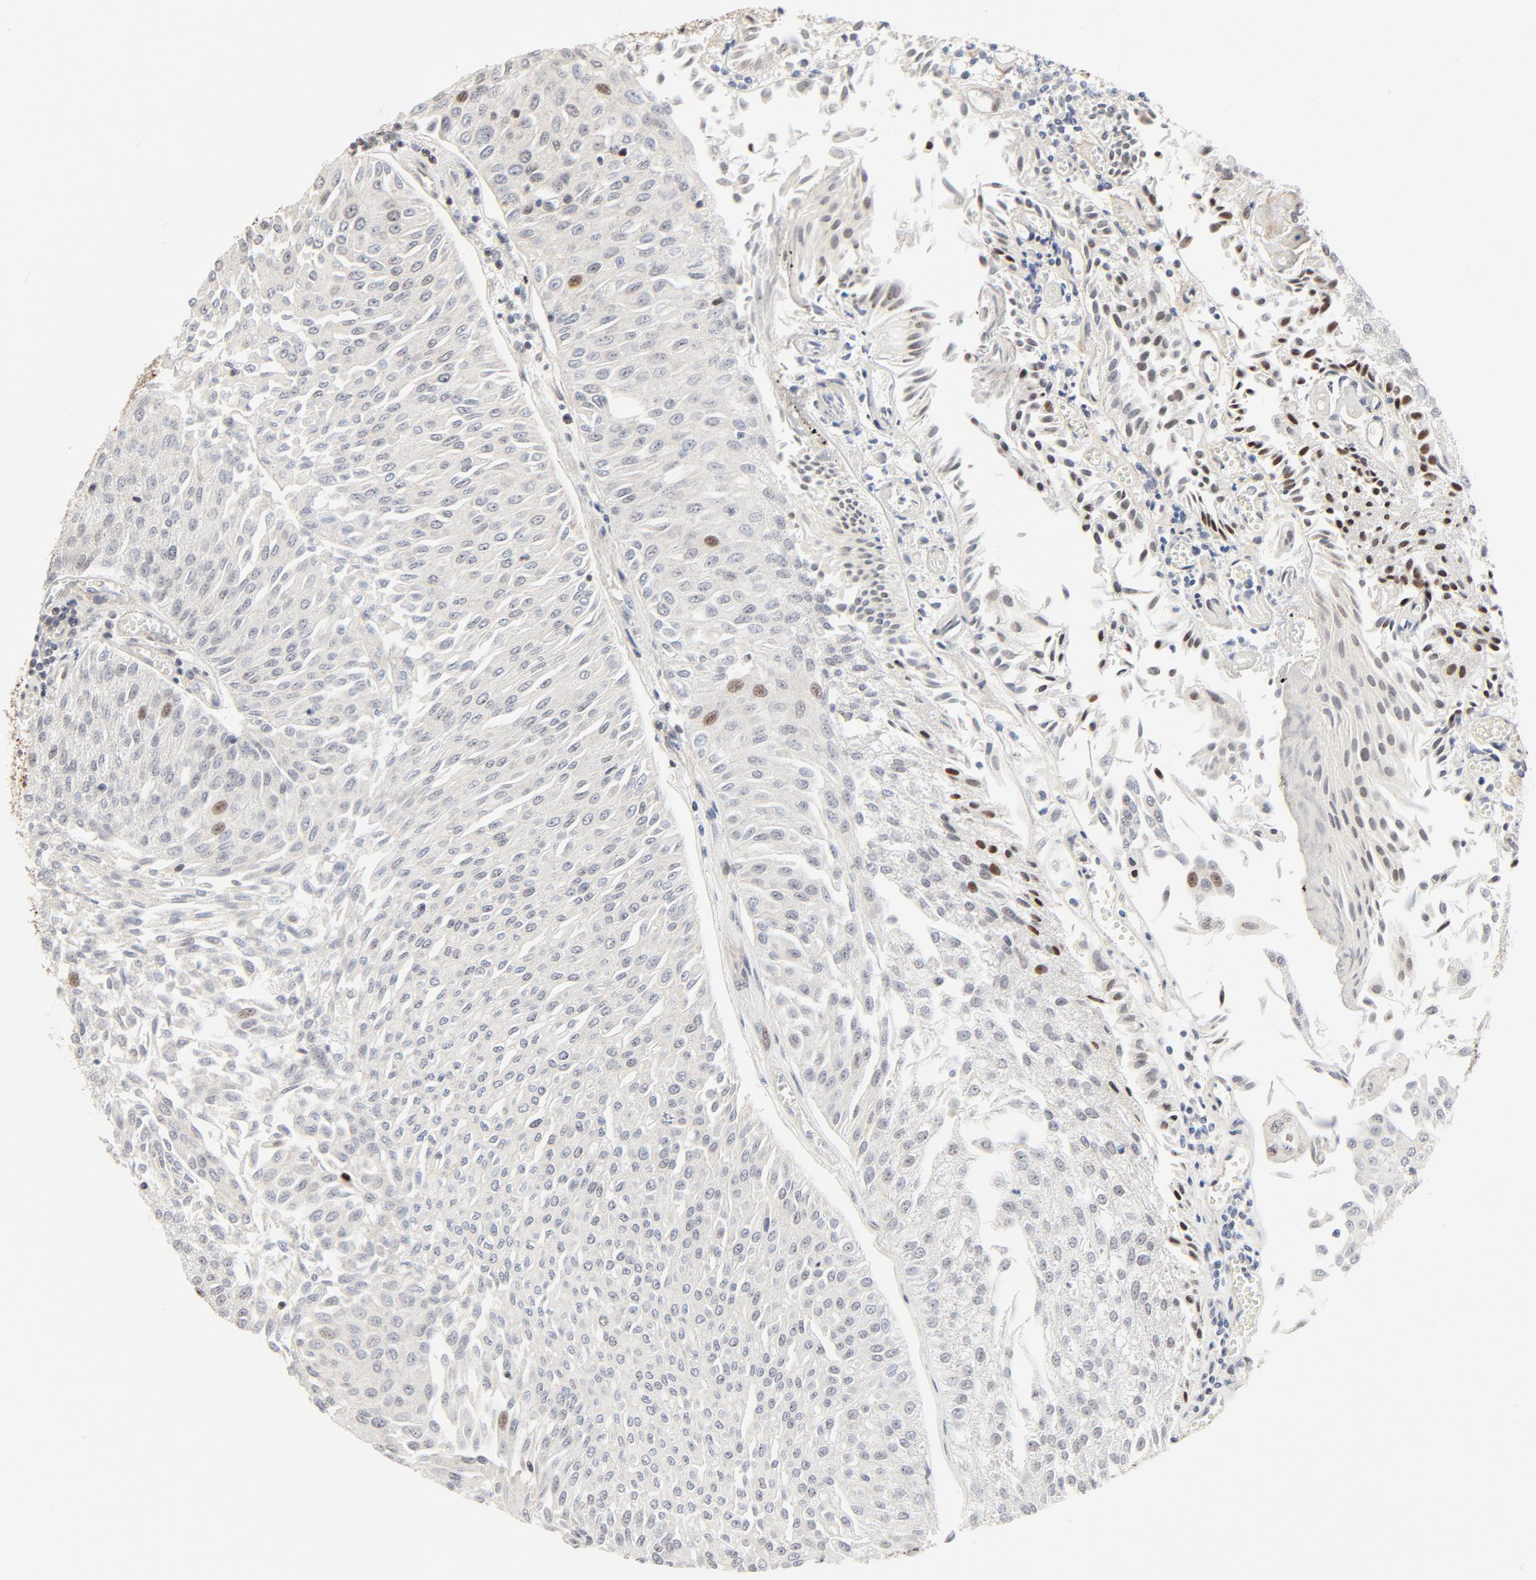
{"staining": {"intensity": "moderate", "quantity": "<25%", "location": "nuclear"}, "tissue": "urothelial cancer", "cell_type": "Tumor cells", "image_type": "cancer", "snomed": [{"axis": "morphology", "description": "Urothelial carcinoma, Low grade"}, {"axis": "topography", "description": "Urinary bladder"}], "caption": "This photomicrograph displays immunohistochemistry (IHC) staining of human urothelial cancer, with low moderate nuclear positivity in approximately <25% of tumor cells.", "gene": "GTF2I", "patient": {"sex": "male", "age": 86}}